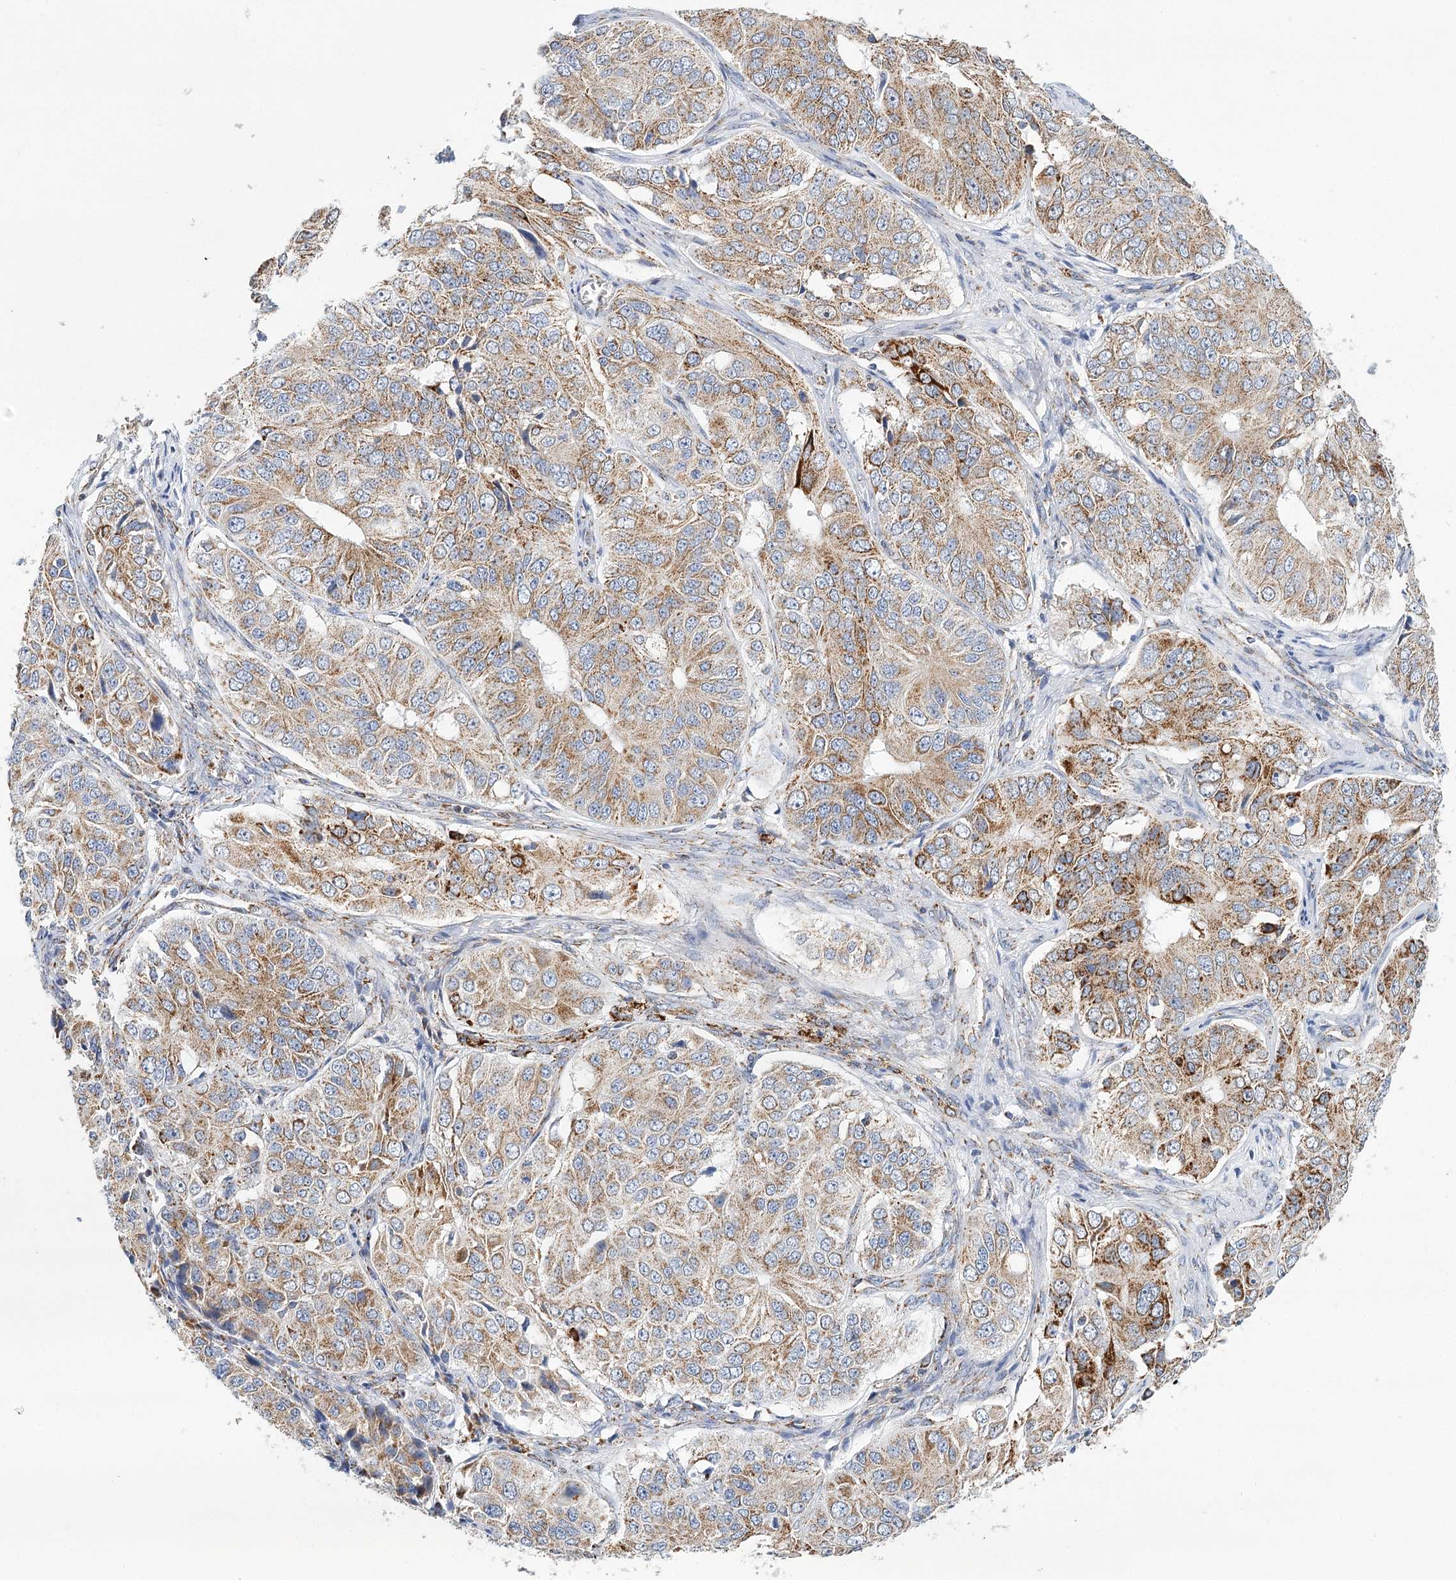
{"staining": {"intensity": "moderate", "quantity": ">75%", "location": "cytoplasmic/membranous"}, "tissue": "ovarian cancer", "cell_type": "Tumor cells", "image_type": "cancer", "snomed": [{"axis": "morphology", "description": "Carcinoma, endometroid"}, {"axis": "topography", "description": "Ovary"}], "caption": "There is medium levels of moderate cytoplasmic/membranous expression in tumor cells of ovarian endometroid carcinoma, as demonstrated by immunohistochemical staining (brown color).", "gene": "LSS", "patient": {"sex": "female", "age": 51}}